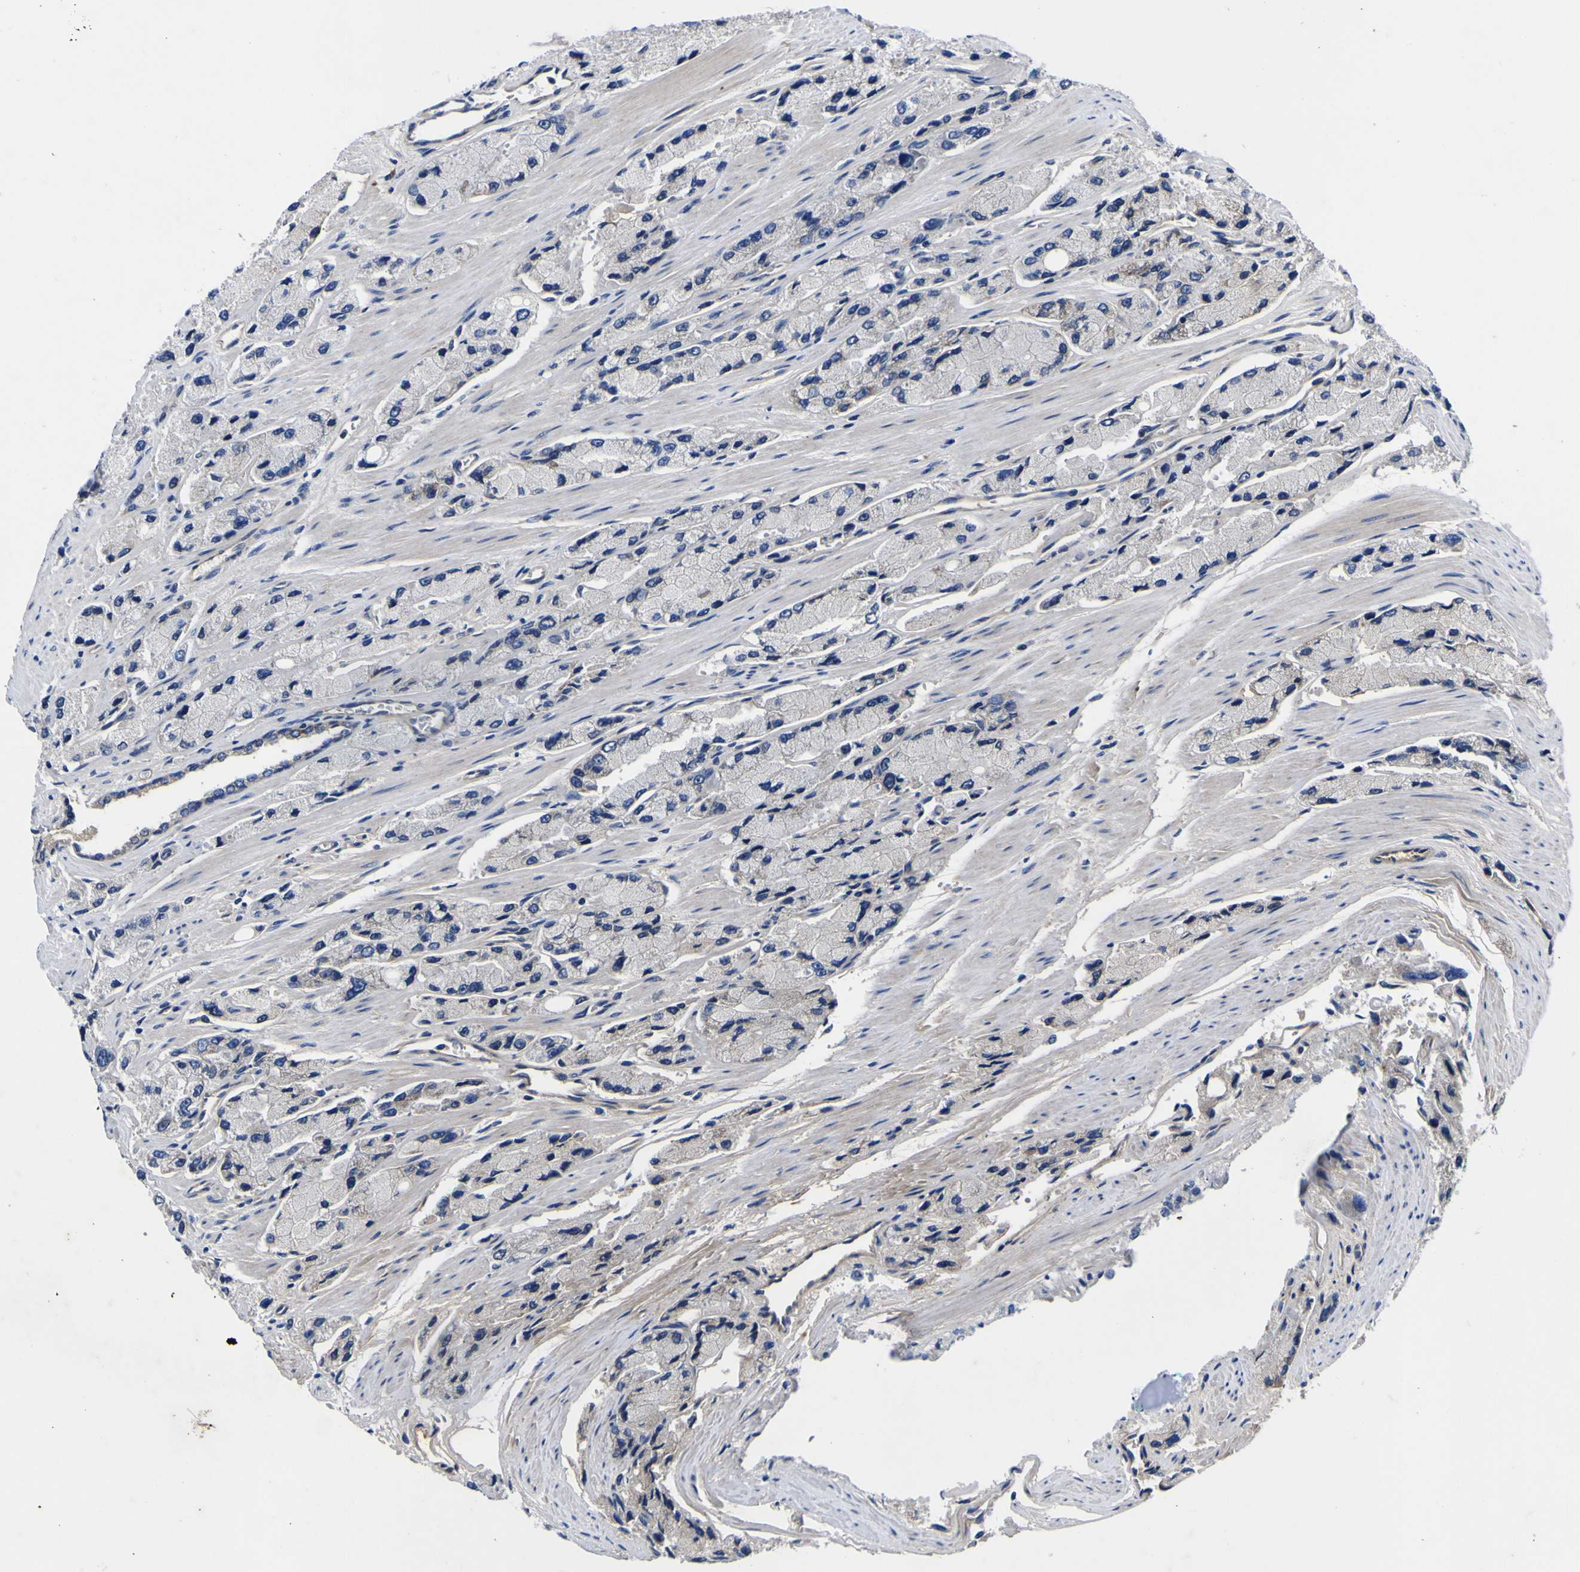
{"staining": {"intensity": "negative", "quantity": "none", "location": "none"}, "tissue": "prostate cancer", "cell_type": "Tumor cells", "image_type": "cancer", "snomed": [{"axis": "morphology", "description": "Adenocarcinoma, High grade"}, {"axis": "topography", "description": "Prostate"}], "caption": "Image shows no protein staining in tumor cells of prostate cancer tissue.", "gene": "VASN", "patient": {"sex": "male", "age": 58}}